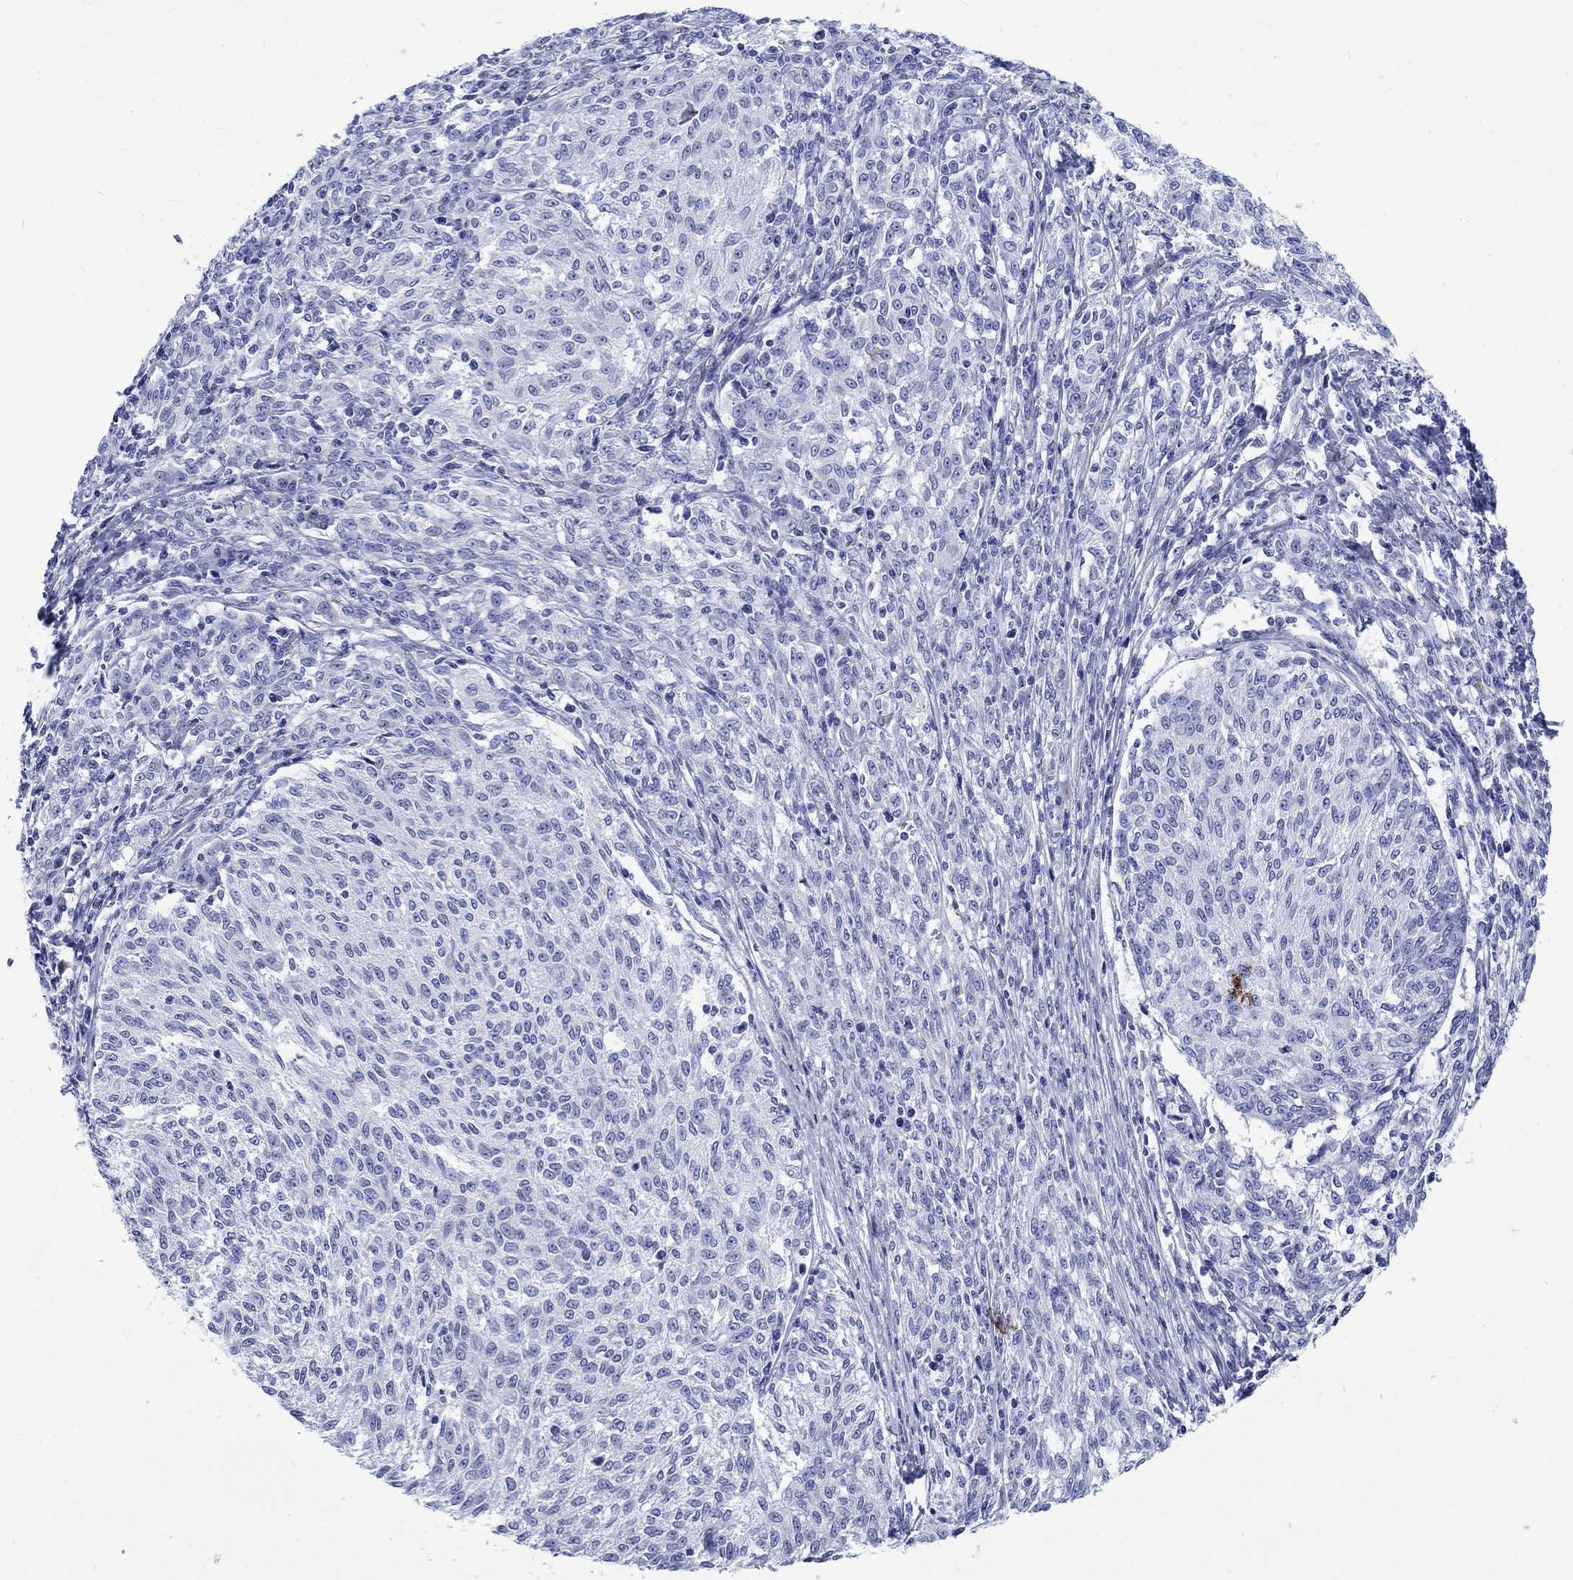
{"staining": {"intensity": "negative", "quantity": "none", "location": "none"}, "tissue": "melanoma", "cell_type": "Tumor cells", "image_type": "cancer", "snomed": [{"axis": "morphology", "description": "Malignant melanoma, NOS"}, {"axis": "topography", "description": "Skin"}], "caption": "Tumor cells show no significant staining in melanoma.", "gene": "KRT76", "patient": {"sex": "female", "age": 72}}